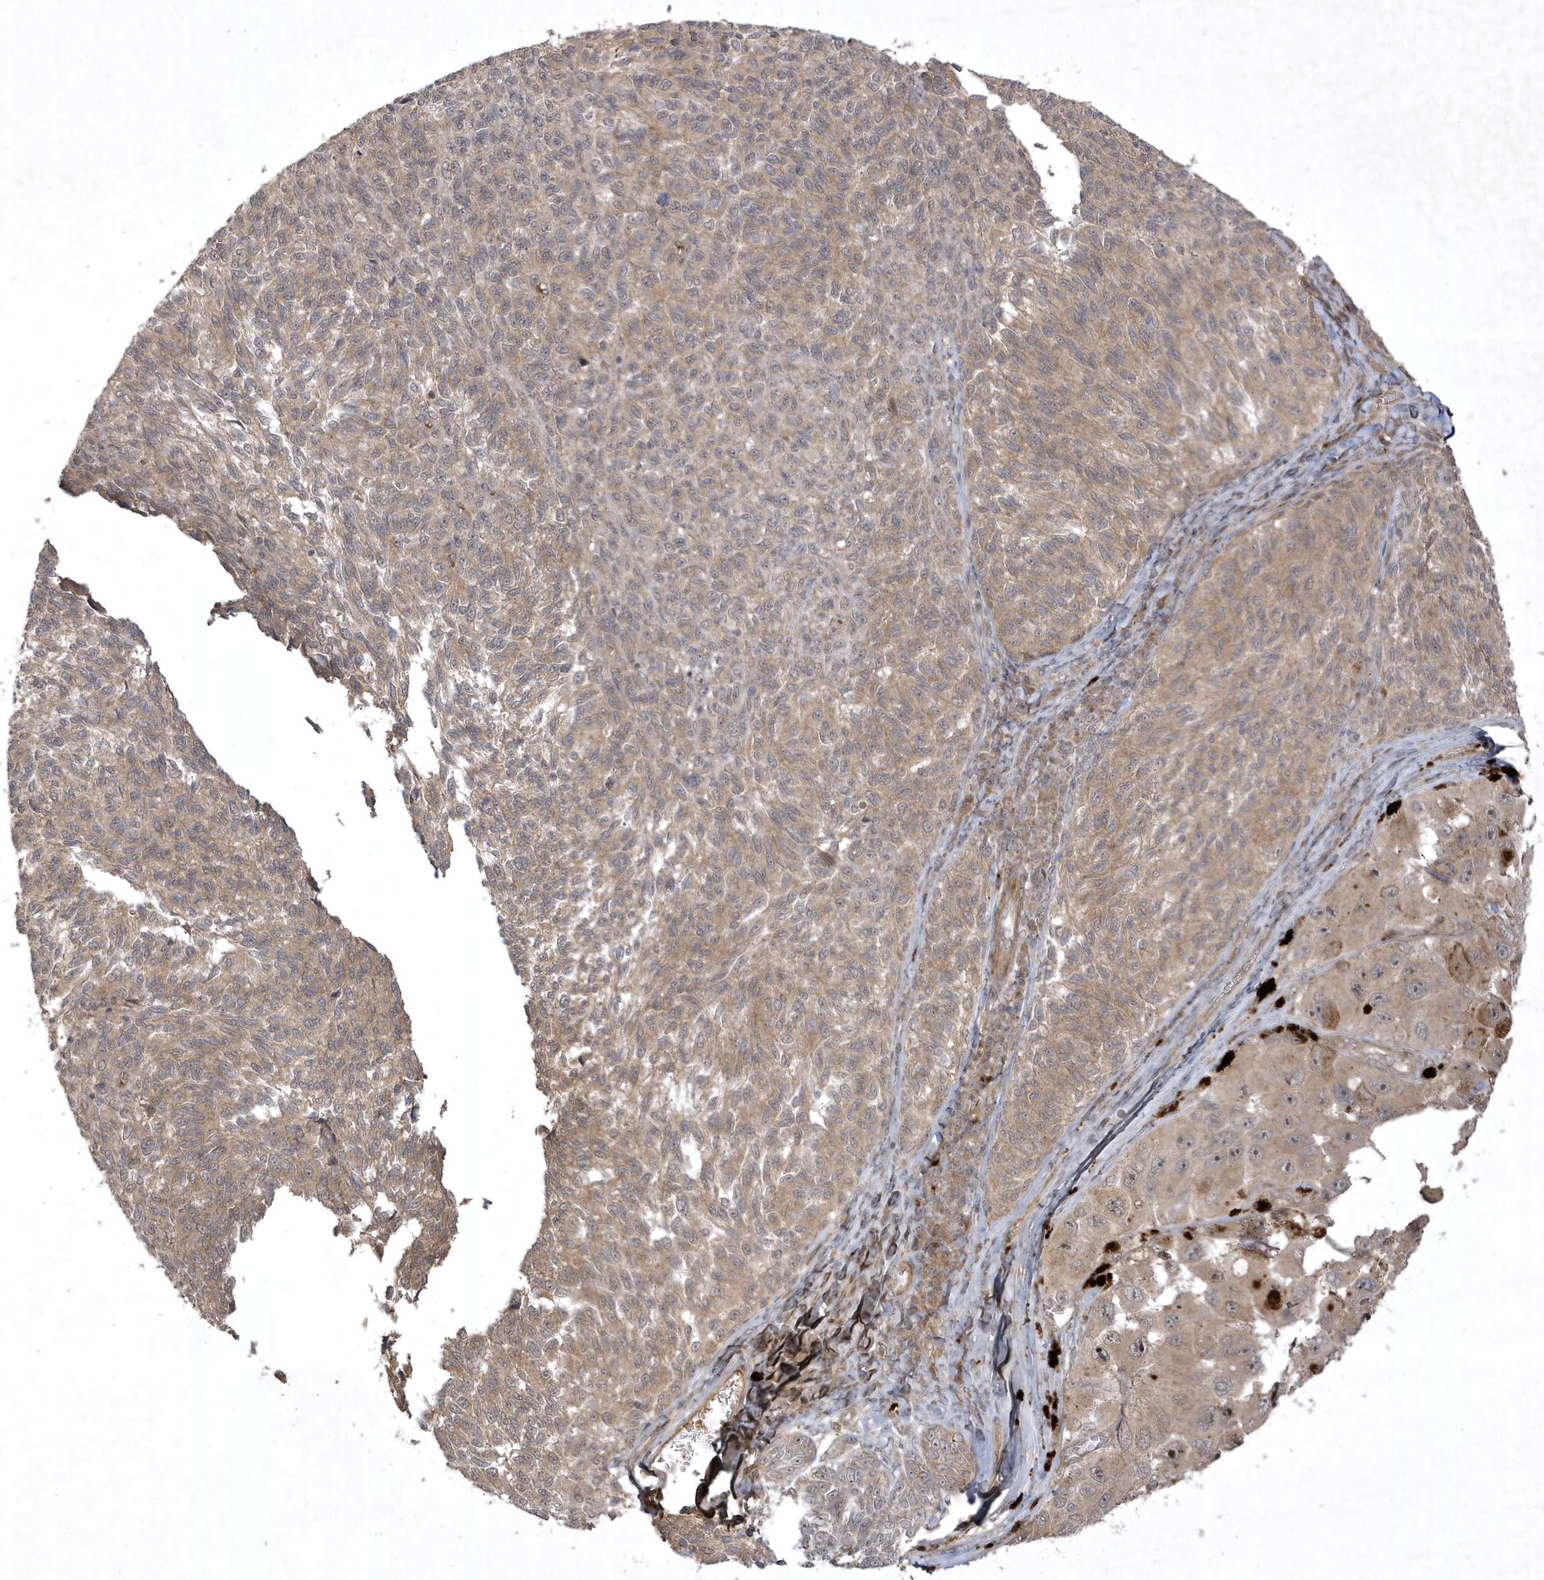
{"staining": {"intensity": "weak", "quantity": ">75%", "location": "cytoplasmic/membranous"}, "tissue": "melanoma", "cell_type": "Tumor cells", "image_type": "cancer", "snomed": [{"axis": "morphology", "description": "Malignant melanoma, NOS"}, {"axis": "topography", "description": "Skin"}], "caption": "This is an image of immunohistochemistry (IHC) staining of malignant melanoma, which shows weak positivity in the cytoplasmic/membranous of tumor cells.", "gene": "FAM83C", "patient": {"sex": "female", "age": 73}}